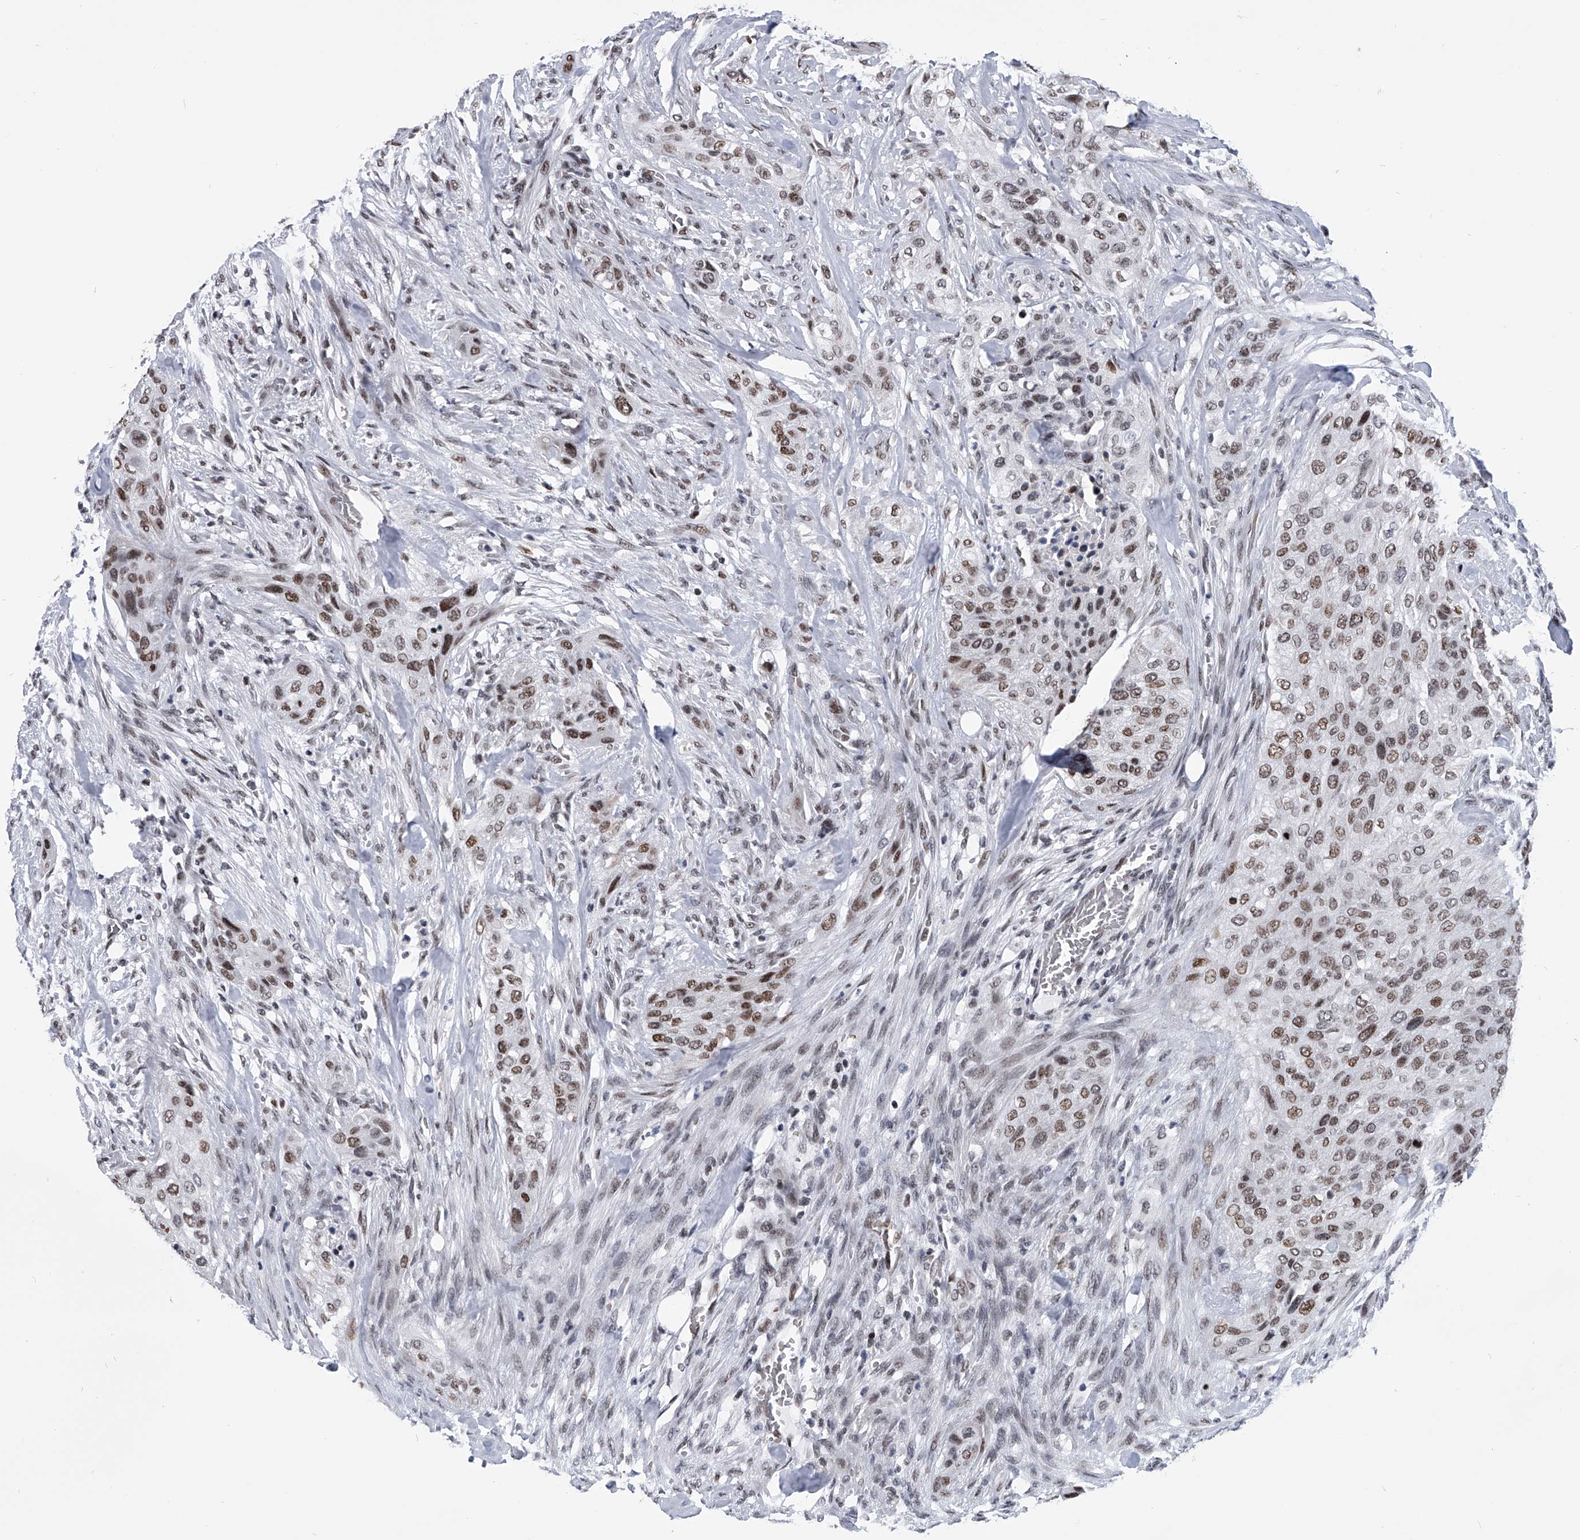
{"staining": {"intensity": "moderate", "quantity": ">75%", "location": "nuclear"}, "tissue": "urothelial cancer", "cell_type": "Tumor cells", "image_type": "cancer", "snomed": [{"axis": "morphology", "description": "Urothelial carcinoma, High grade"}, {"axis": "topography", "description": "Urinary bladder"}], "caption": "Immunohistochemical staining of urothelial cancer reveals moderate nuclear protein expression in about >75% of tumor cells.", "gene": "SIM2", "patient": {"sex": "male", "age": 35}}